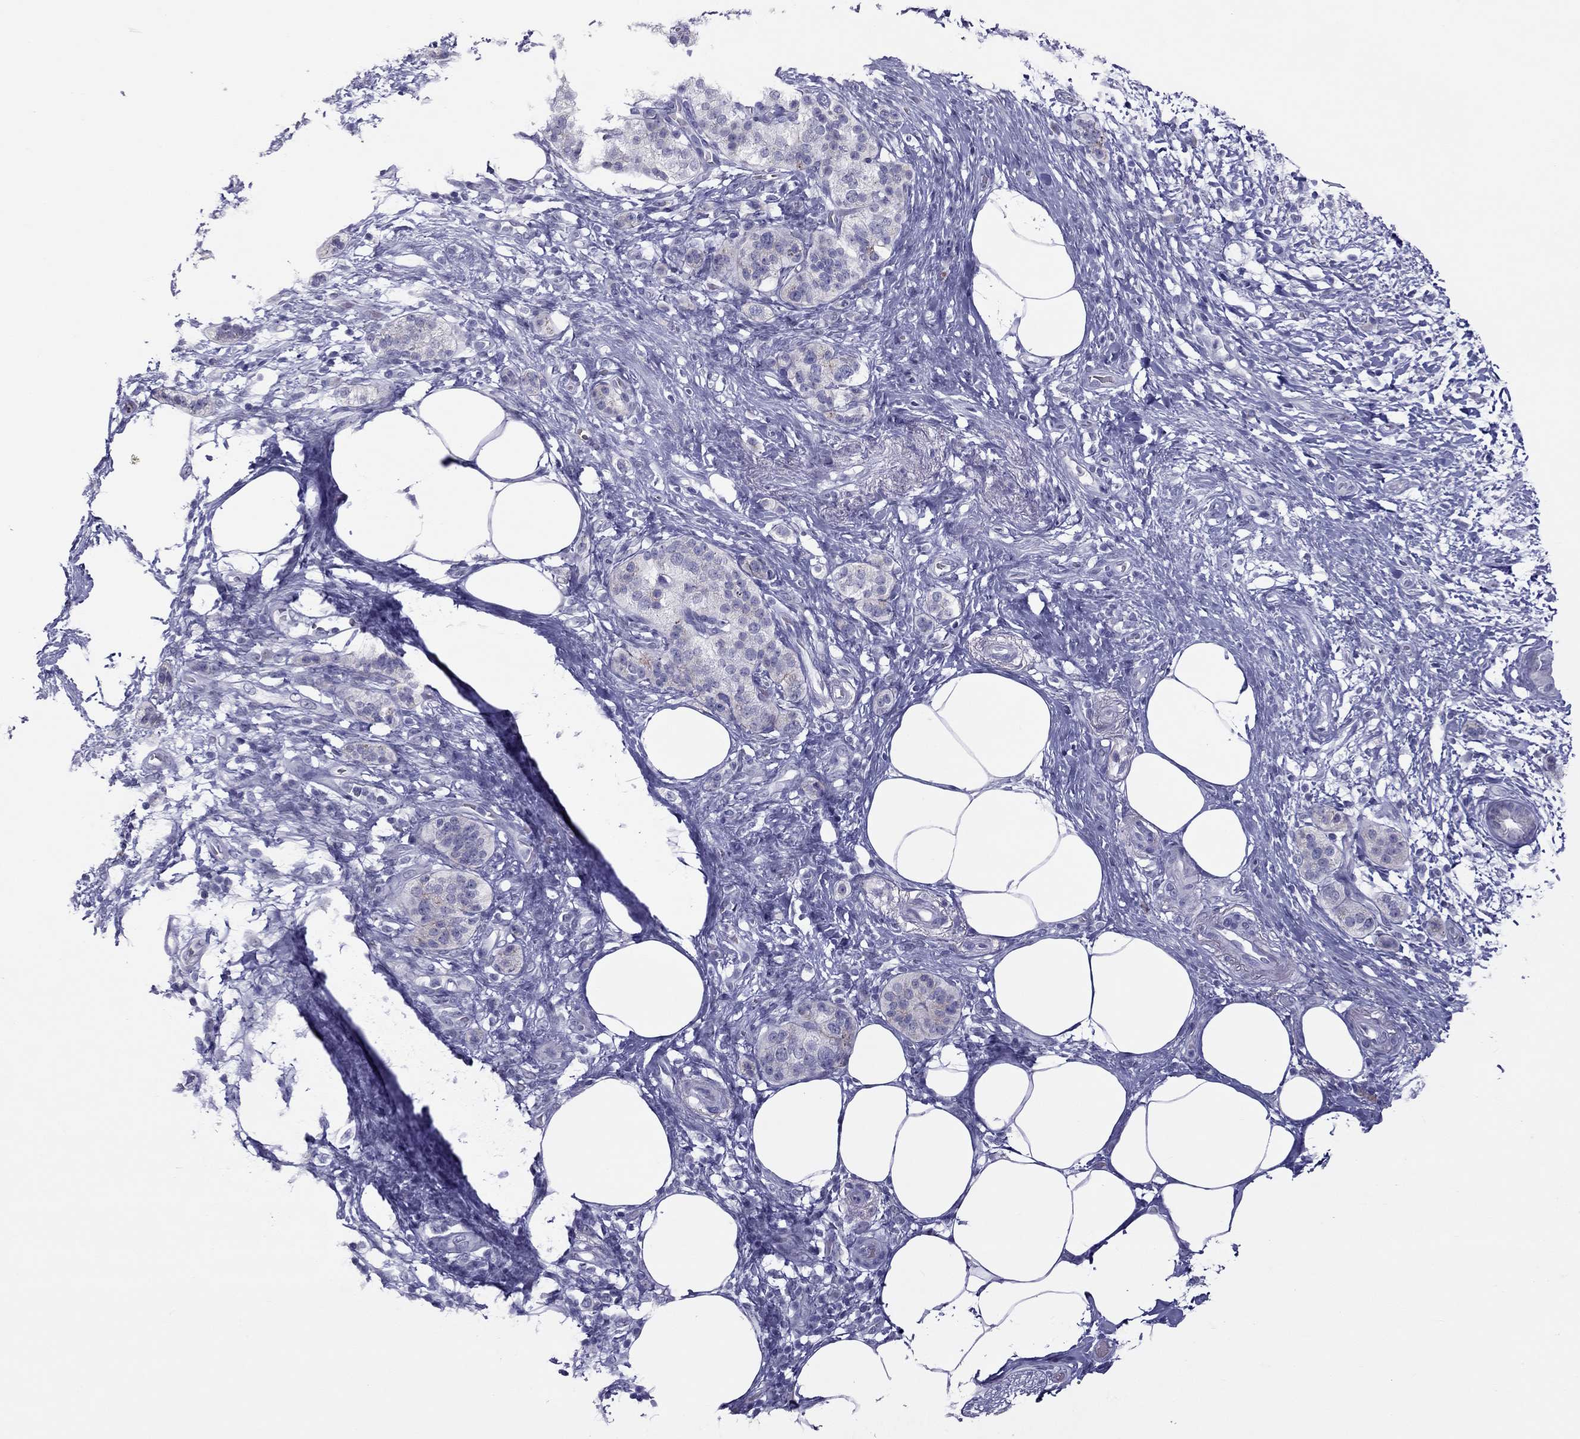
{"staining": {"intensity": "negative", "quantity": "none", "location": "none"}, "tissue": "pancreatic cancer", "cell_type": "Tumor cells", "image_type": "cancer", "snomed": [{"axis": "morphology", "description": "Adenocarcinoma, NOS"}, {"axis": "topography", "description": "Pancreas"}], "caption": "Immunohistochemical staining of human adenocarcinoma (pancreatic) demonstrates no significant expression in tumor cells.", "gene": "TEX14", "patient": {"sex": "female", "age": 72}}